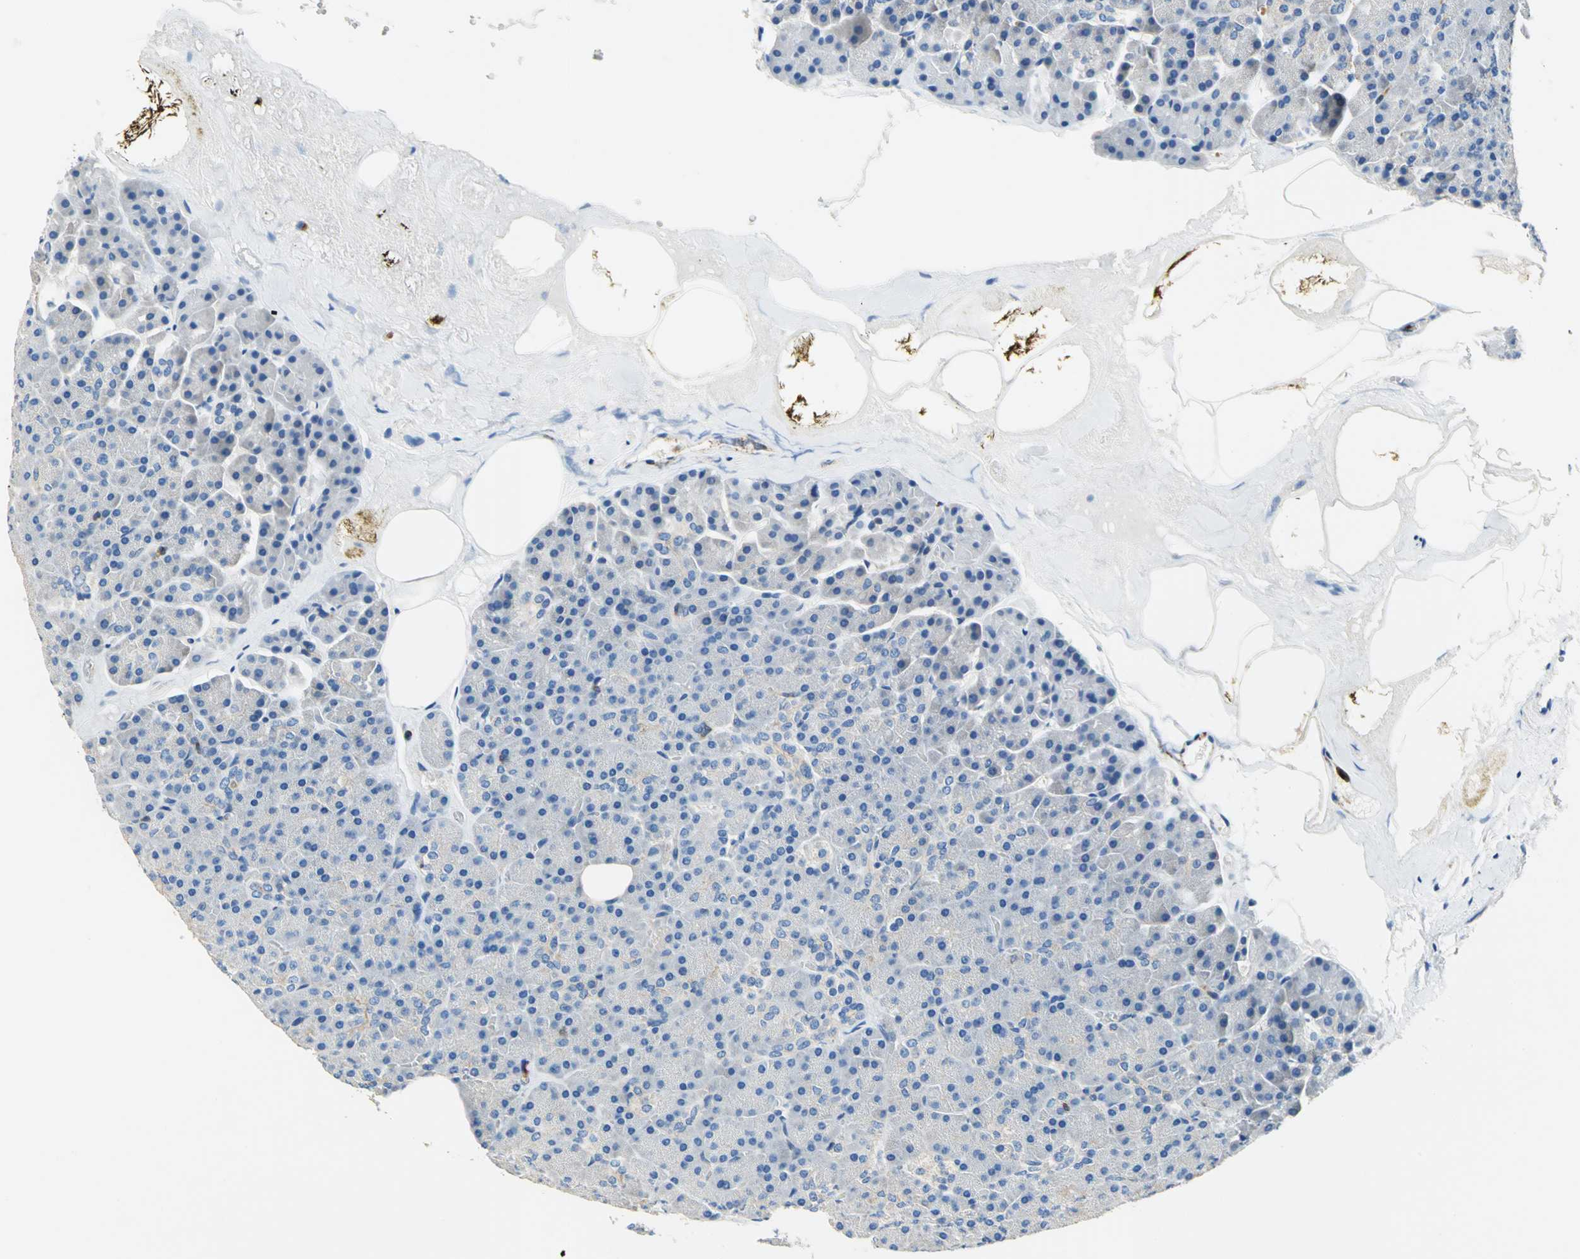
{"staining": {"intensity": "weak", "quantity": "<25%", "location": "cytoplasmic/membranous"}, "tissue": "pancreas", "cell_type": "Exocrine glandular cells", "image_type": "normal", "snomed": [{"axis": "morphology", "description": "Normal tissue, NOS"}, {"axis": "topography", "description": "Pancreas"}], "caption": "A micrograph of human pancreas is negative for staining in exocrine glandular cells. (DAB (3,3'-diaminobenzidine) immunohistochemistry, high magnification).", "gene": "SEPTIN11", "patient": {"sex": "female", "age": 35}}